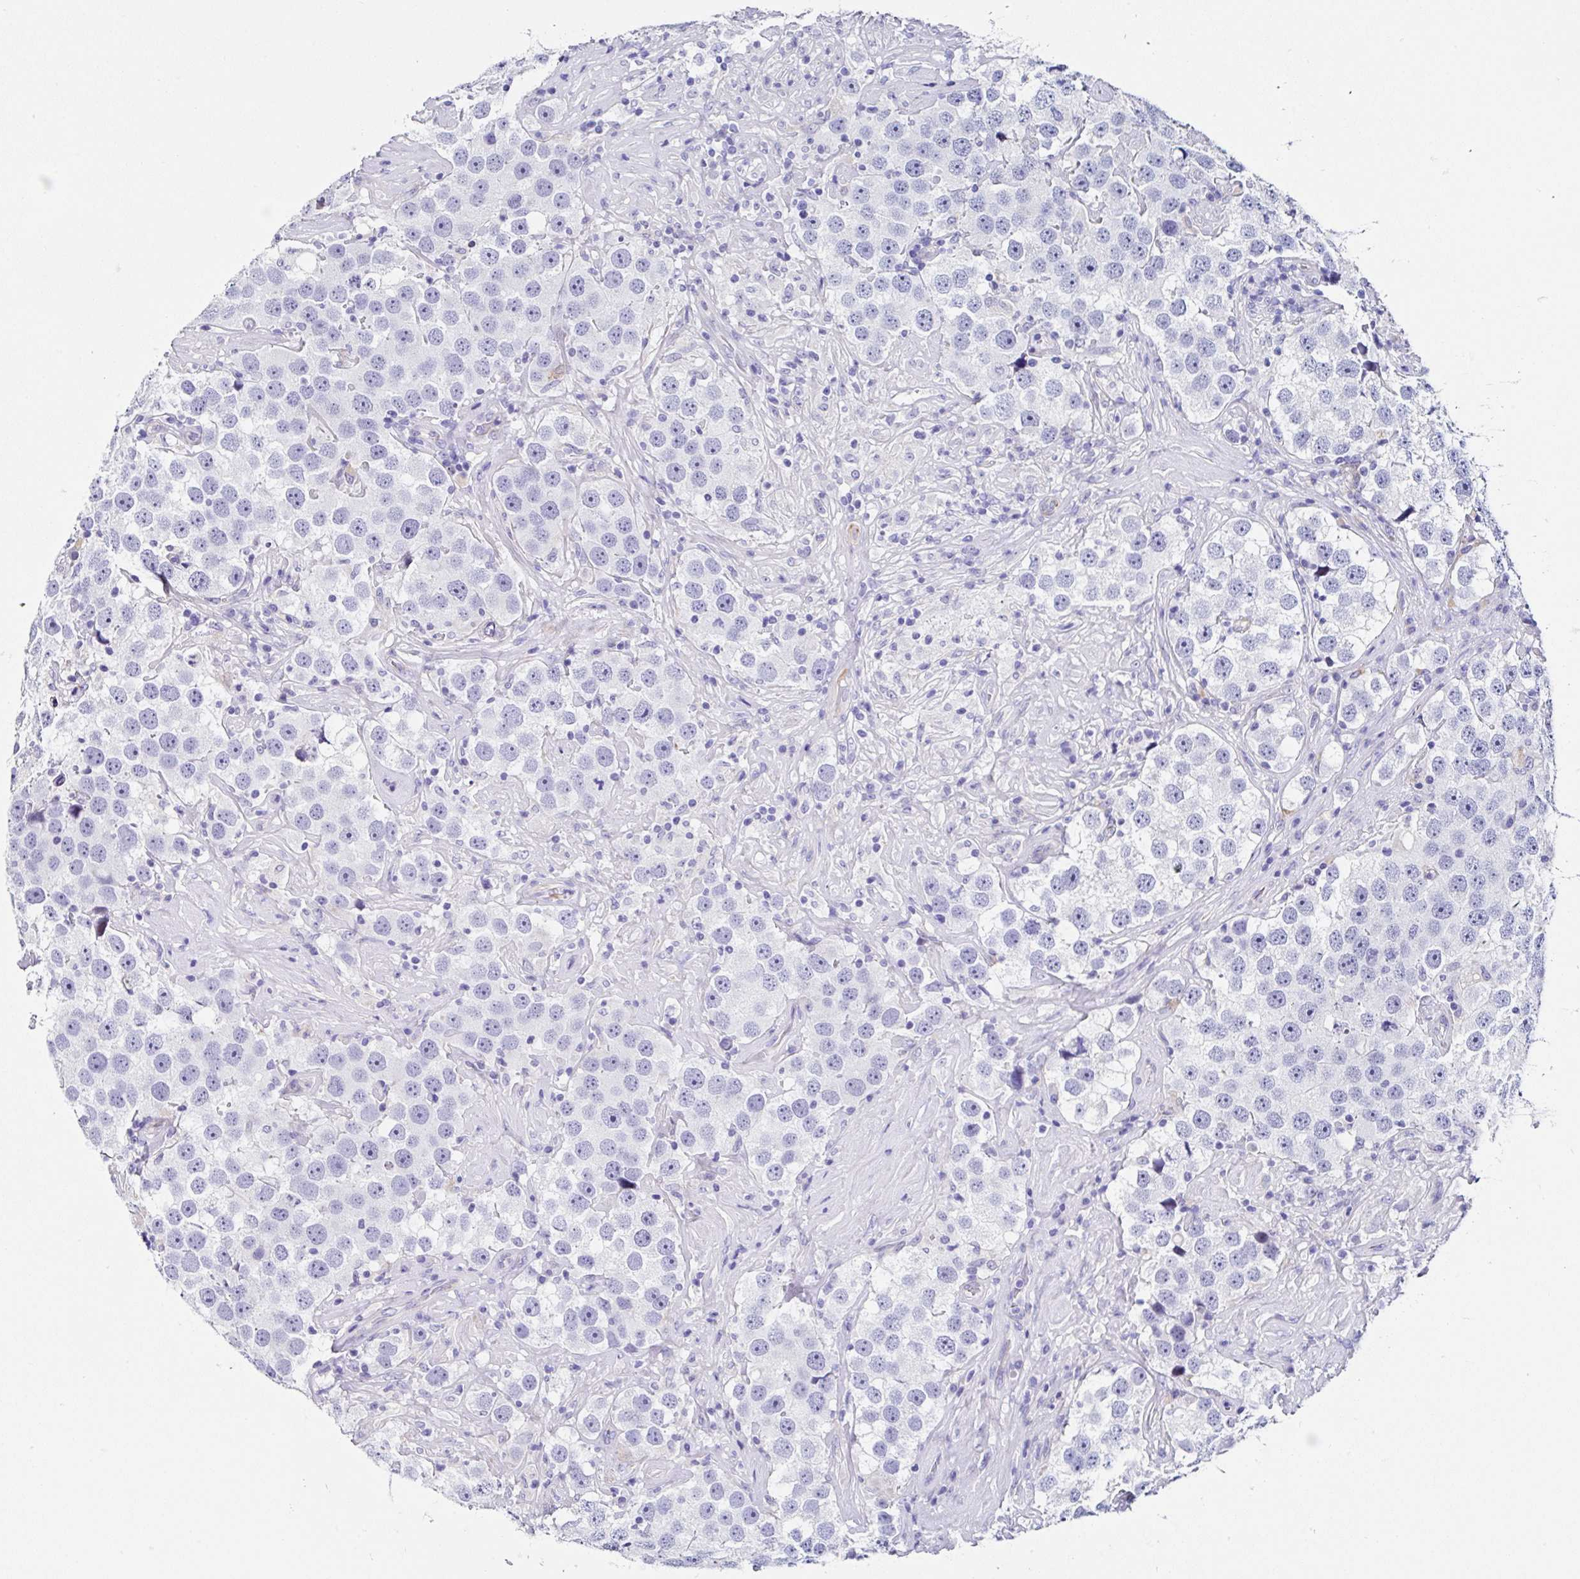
{"staining": {"intensity": "negative", "quantity": "none", "location": "none"}, "tissue": "testis cancer", "cell_type": "Tumor cells", "image_type": "cancer", "snomed": [{"axis": "morphology", "description": "Seminoma, NOS"}, {"axis": "topography", "description": "Testis"}], "caption": "Protein analysis of seminoma (testis) displays no significant positivity in tumor cells. (Immunohistochemistry, brightfield microscopy, high magnification).", "gene": "TMPRSS11E", "patient": {"sex": "male", "age": 49}}